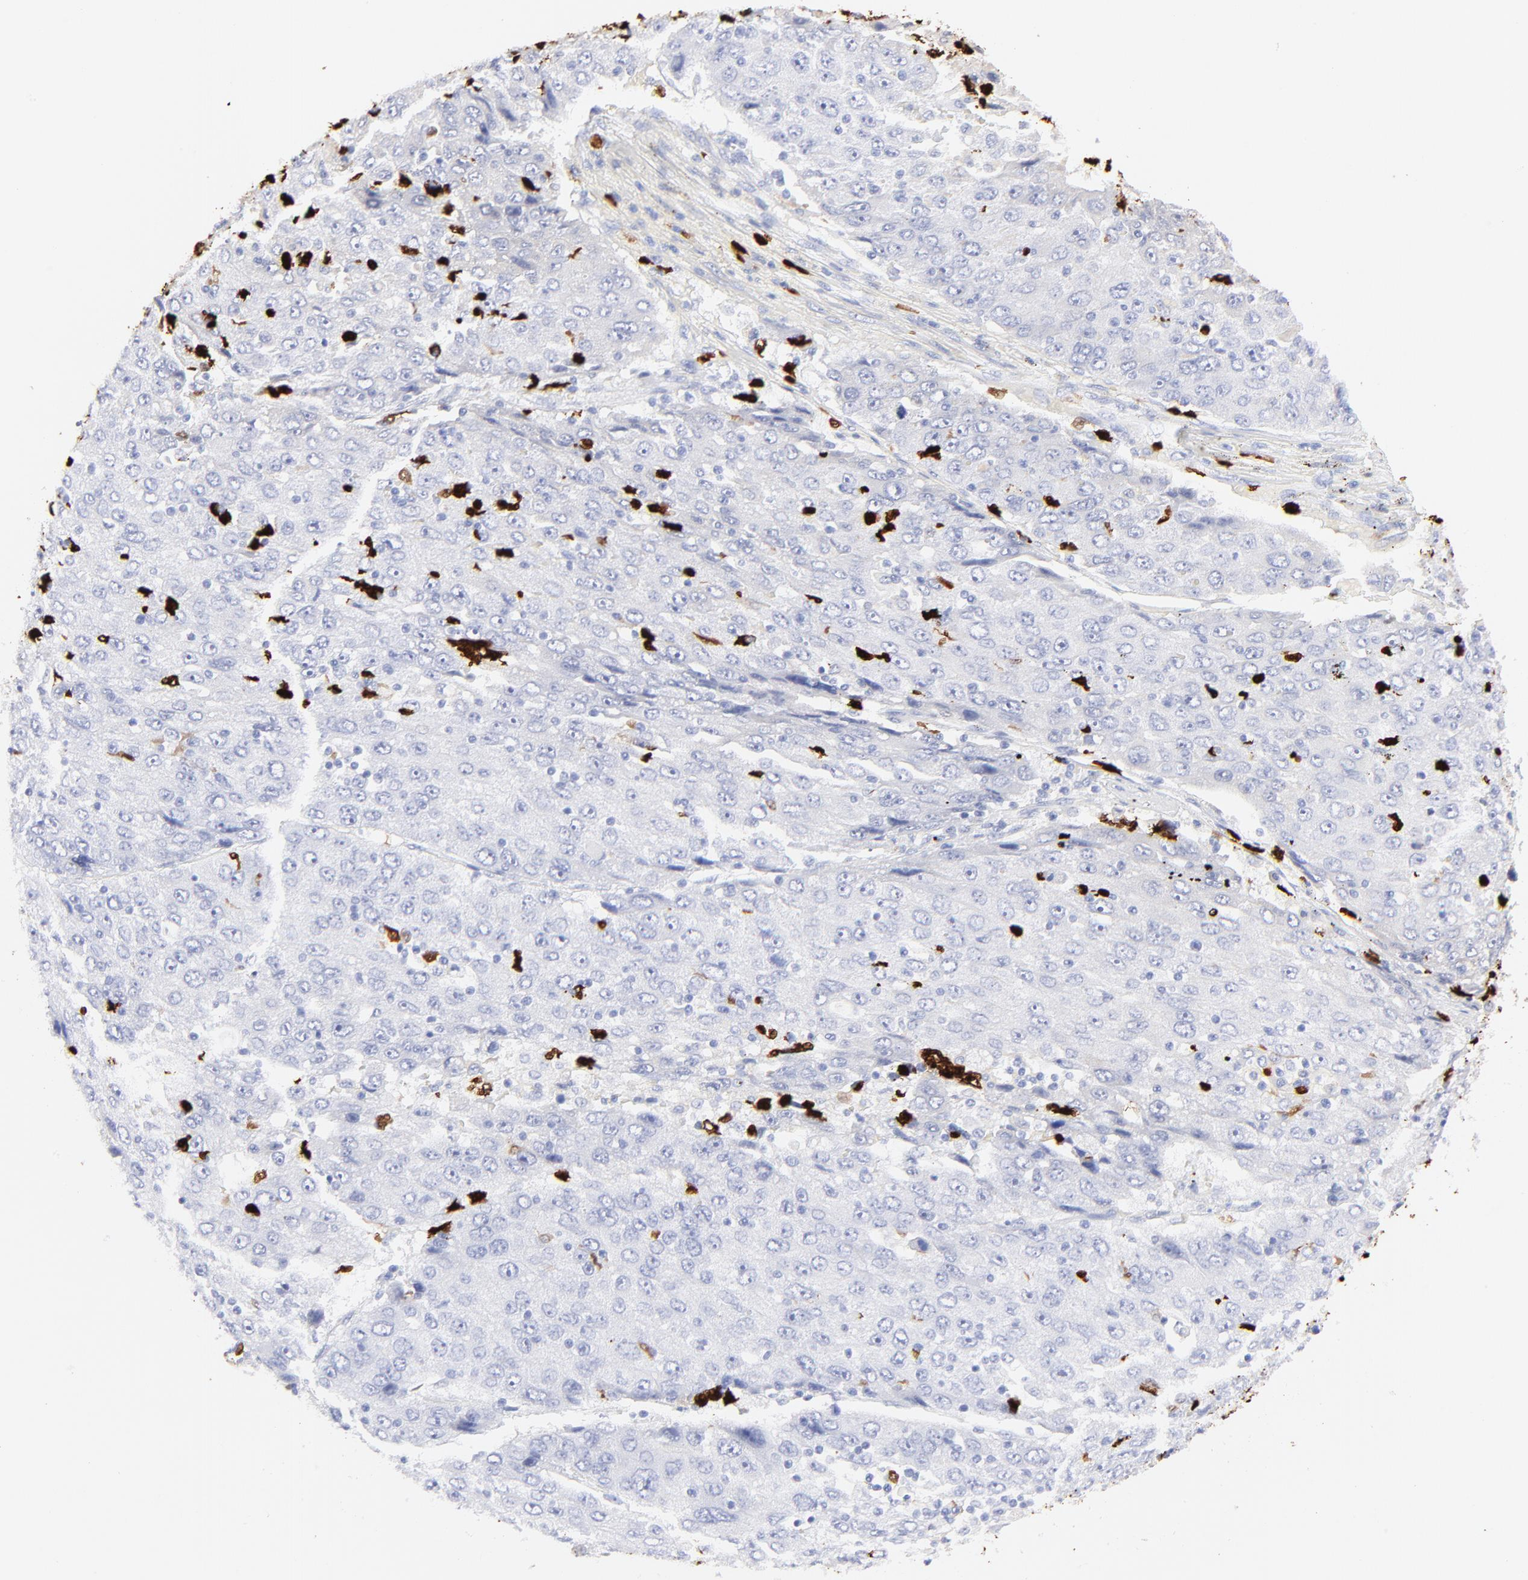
{"staining": {"intensity": "negative", "quantity": "none", "location": "none"}, "tissue": "liver cancer", "cell_type": "Tumor cells", "image_type": "cancer", "snomed": [{"axis": "morphology", "description": "Carcinoma, Hepatocellular, NOS"}, {"axis": "topography", "description": "Liver"}], "caption": "This histopathology image is of hepatocellular carcinoma (liver) stained with immunohistochemistry (IHC) to label a protein in brown with the nuclei are counter-stained blue. There is no expression in tumor cells.", "gene": "S100A12", "patient": {"sex": "male", "age": 49}}